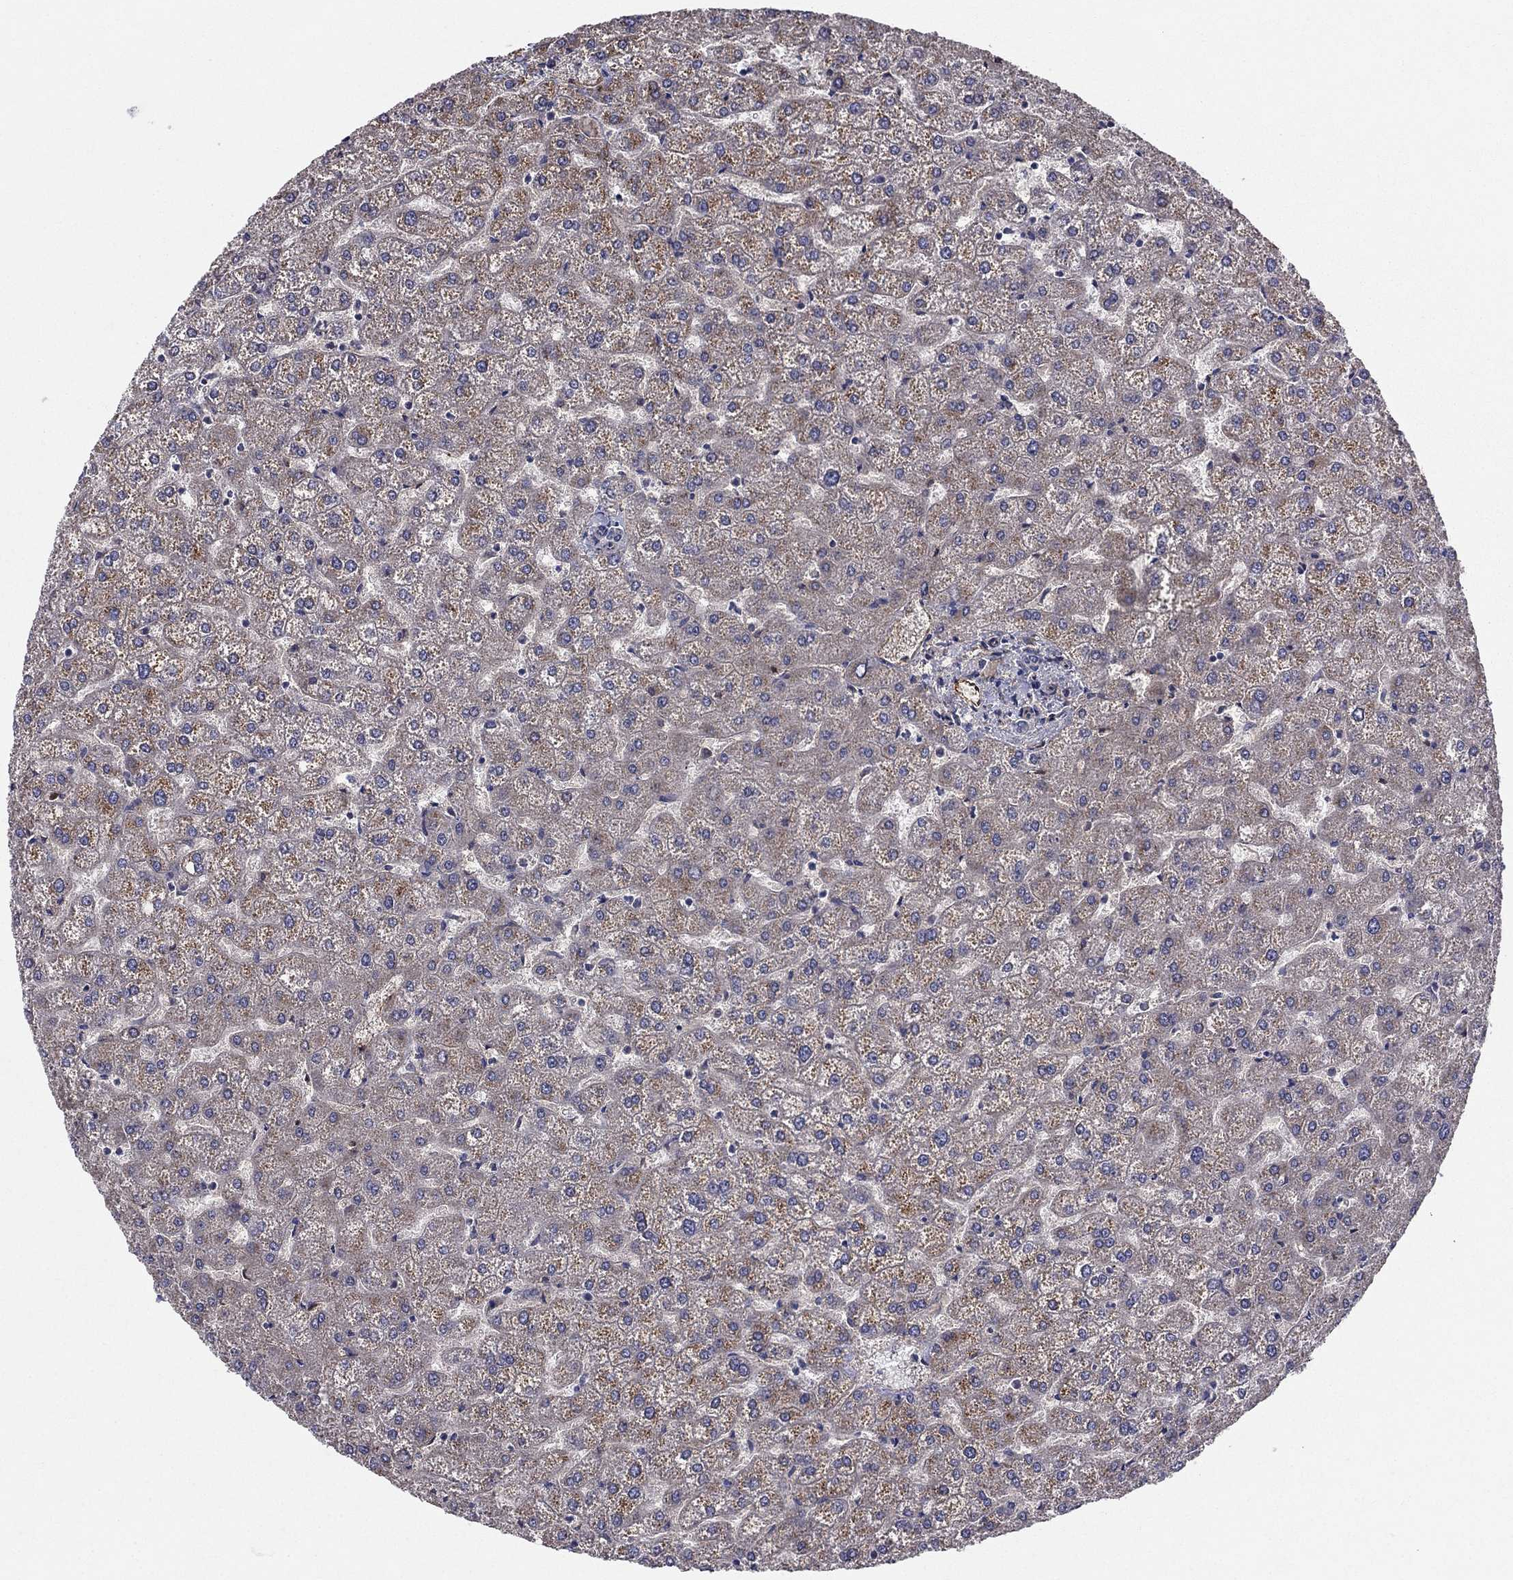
{"staining": {"intensity": "negative", "quantity": "none", "location": "none"}, "tissue": "liver", "cell_type": "Cholangiocytes", "image_type": "normal", "snomed": [{"axis": "morphology", "description": "Normal tissue, NOS"}, {"axis": "topography", "description": "Liver"}], "caption": "IHC of benign human liver exhibits no positivity in cholangiocytes.", "gene": "EMP2", "patient": {"sex": "female", "age": 32}}